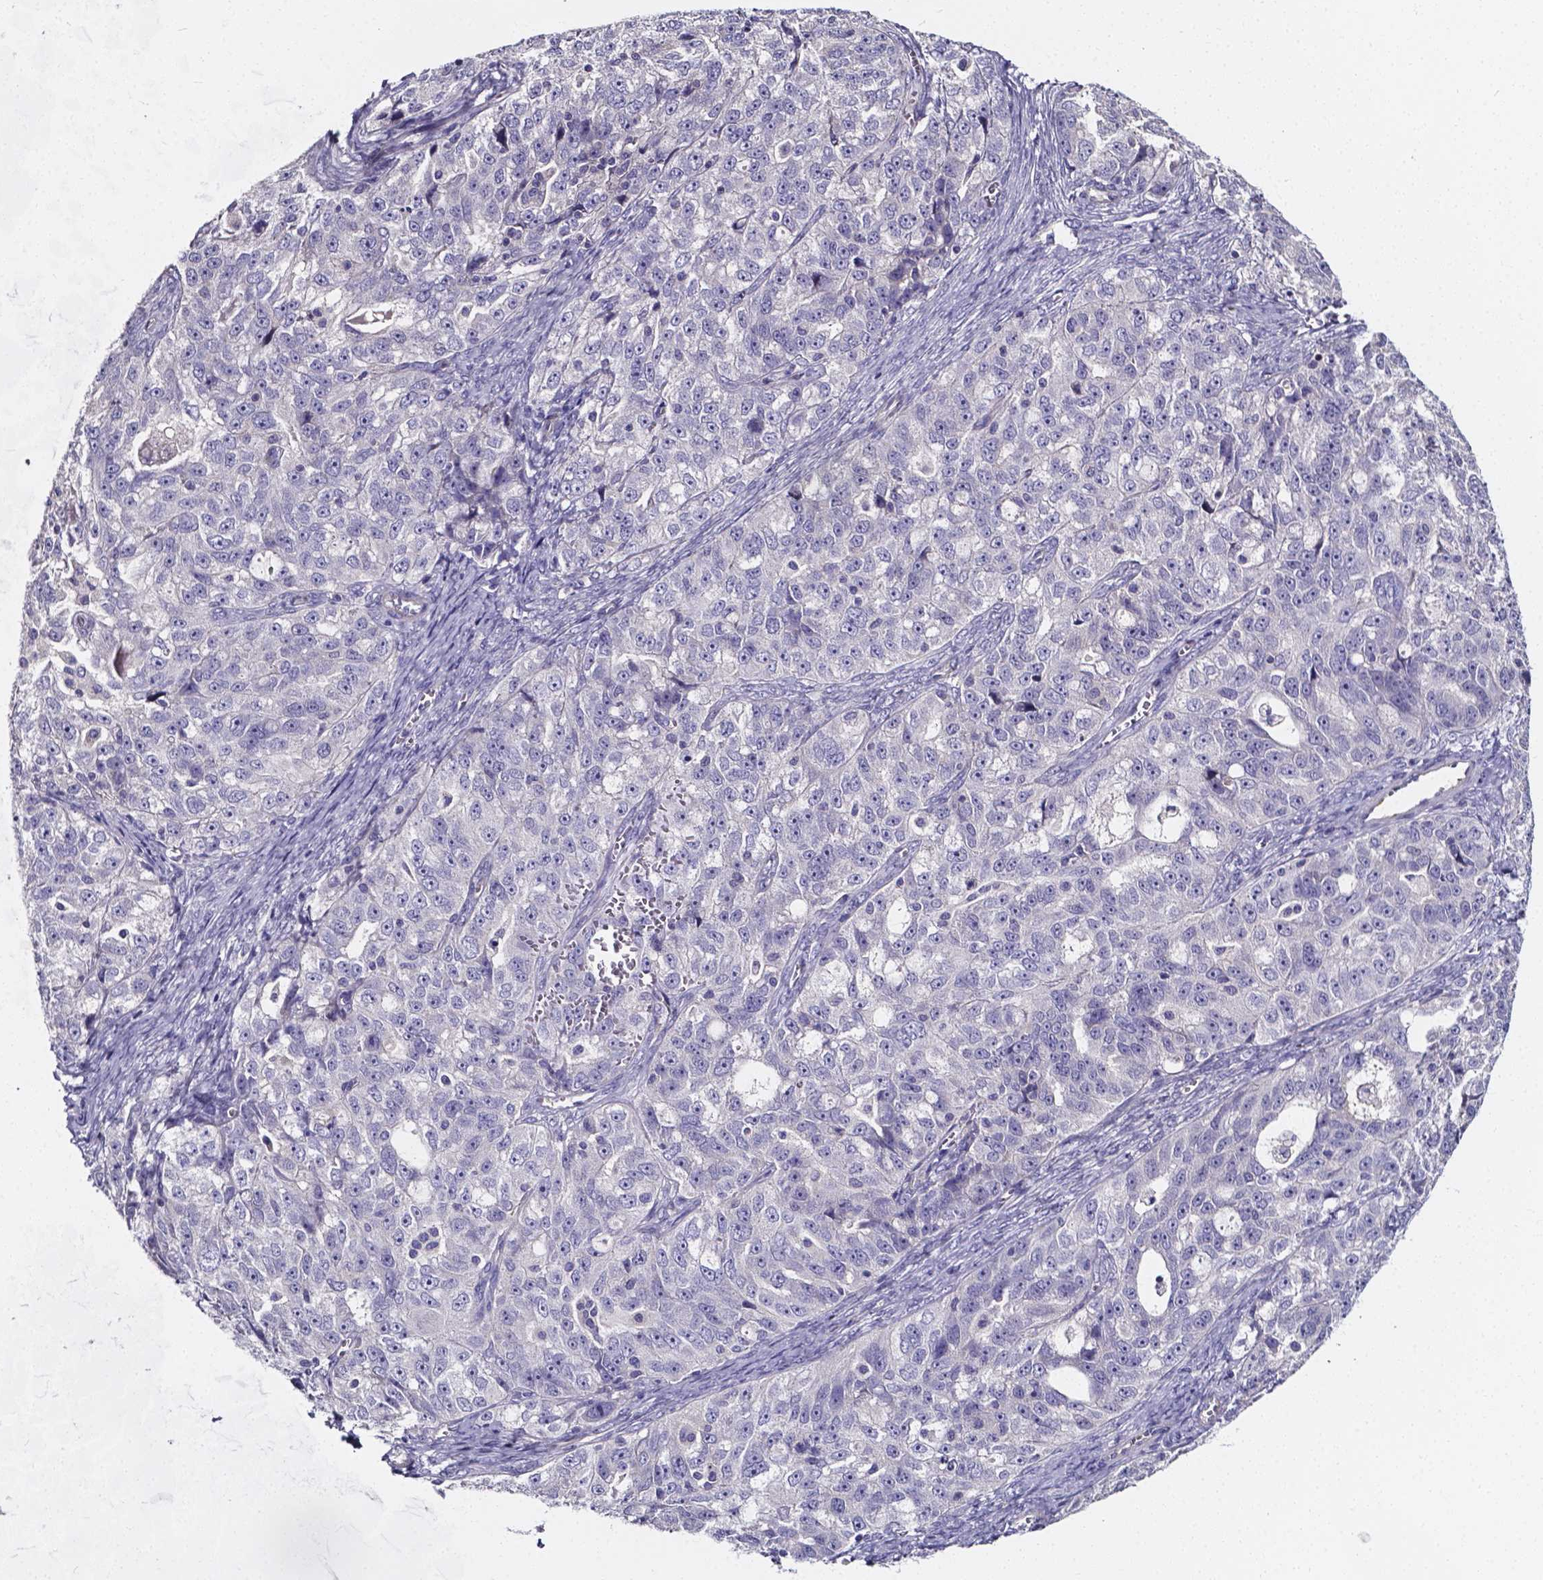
{"staining": {"intensity": "negative", "quantity": "none", "location": "none"}, "tissue": "ovarian cancer", "cell_type": "Tumor cells", "image_type": "cancer", "snomed": [{"axis": "morphology", "description": "Cystadenocarcinoma, serous, NOS"}, {"axis": "topography", "description": "Ovary"}], "caption": "There is no significant staining in tumor cells of ovarian serous cystadenocarcinoma. (Stains: DAB (3,3'-diaminobenzidine) immunohistochemistry with hematoxylin counter stain, Microscopy: brightfield microscopy at high magnification).", "gene": "CACNG8", "patient": {"sex": "female", "age": 51}}